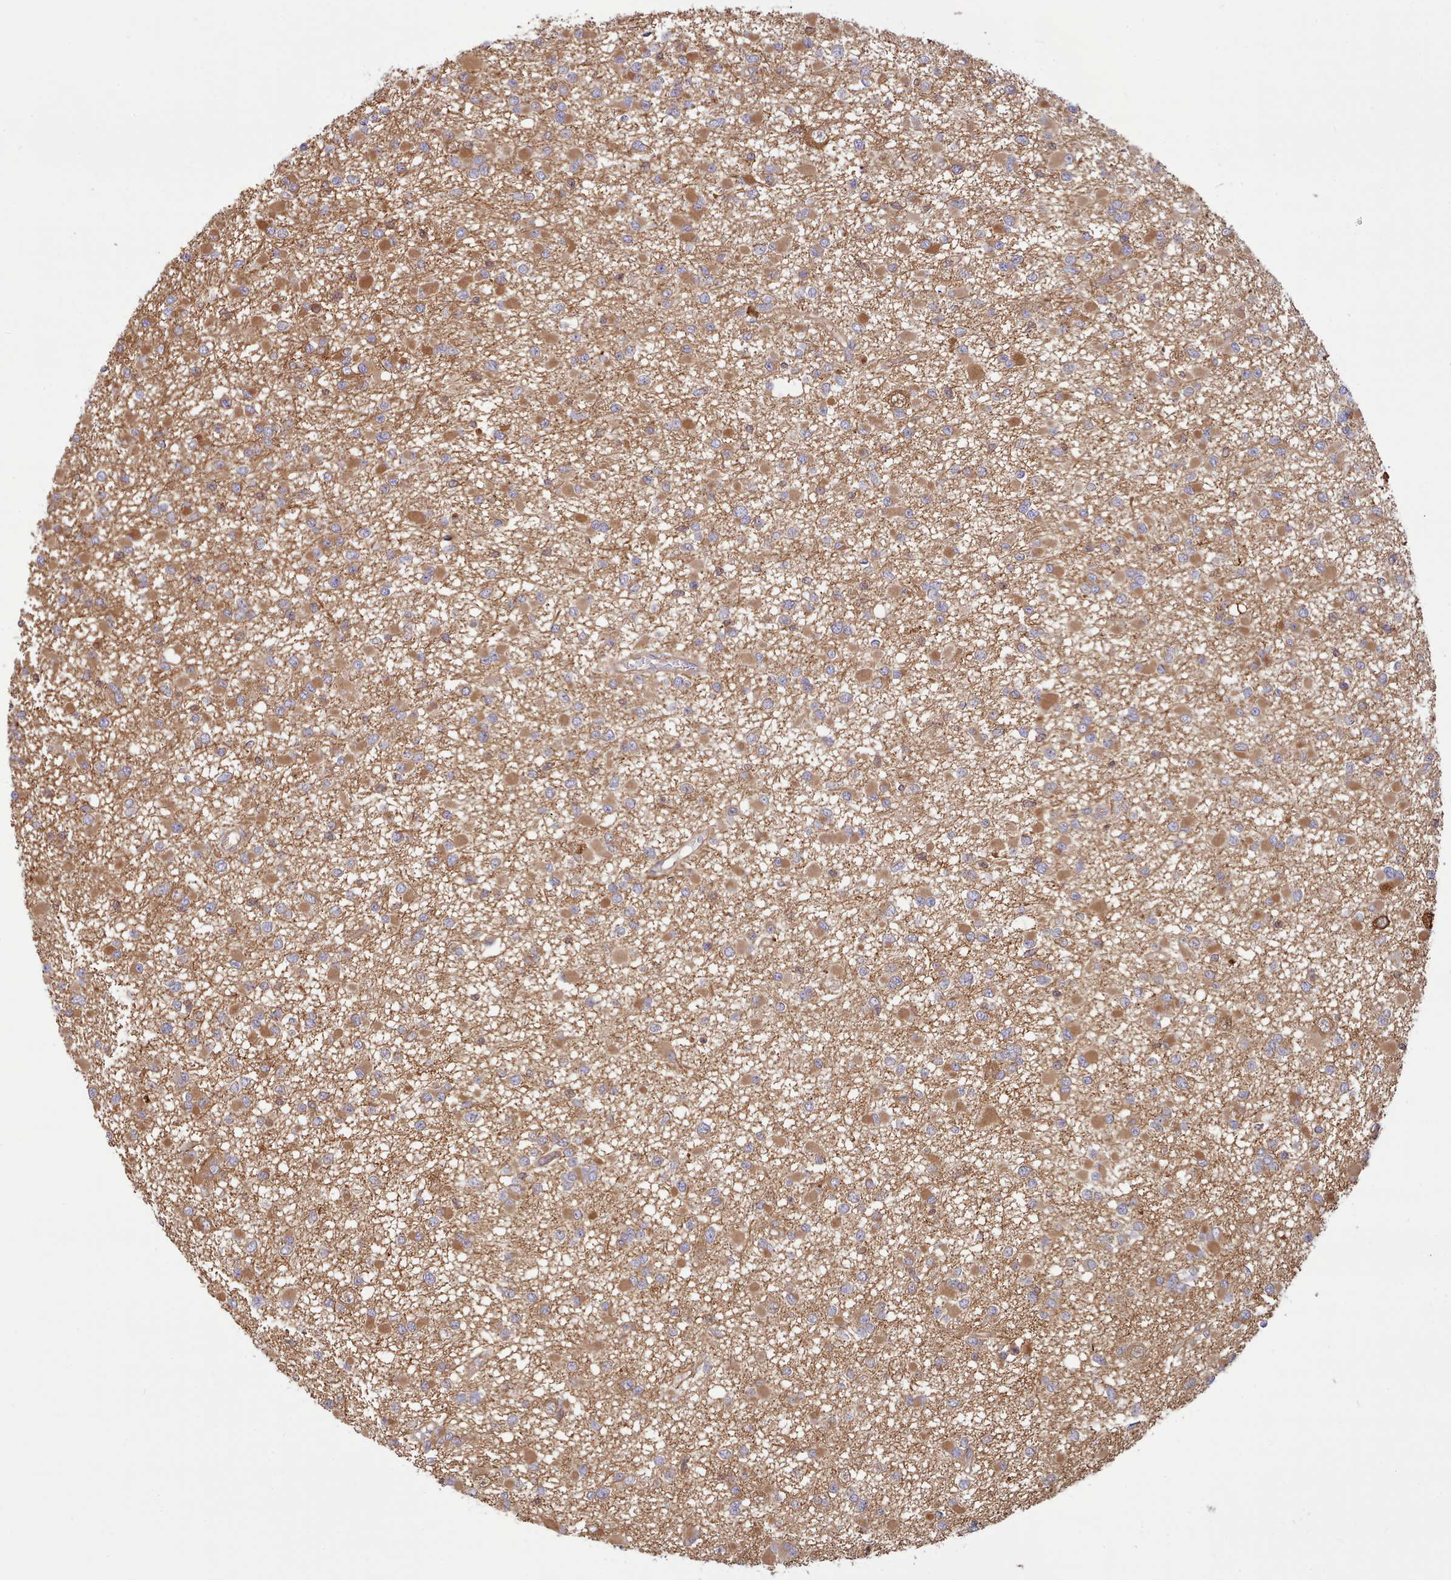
{"staining": {"intensity": "moderate", "quantity": ">75%", "location": "cytoplasmic/membranous"}, "tissue": "glioma", "cell_type": "Tumor cells", "image_type": "cancer", "snomed": [{"axis": "morphology", "description": "Glioma, malignant, Low grade"}, {"axis": "topography", "description": "Brain"}], "caption": "About >75% of tumor cells in malignant glioma (low-grade) show moderate cytoplasmic/membranous protein expression as visualized by brown immunohistochemical staining.", "gene": "SLC4A9", "patient": {"sex": "female", "age": 22}}